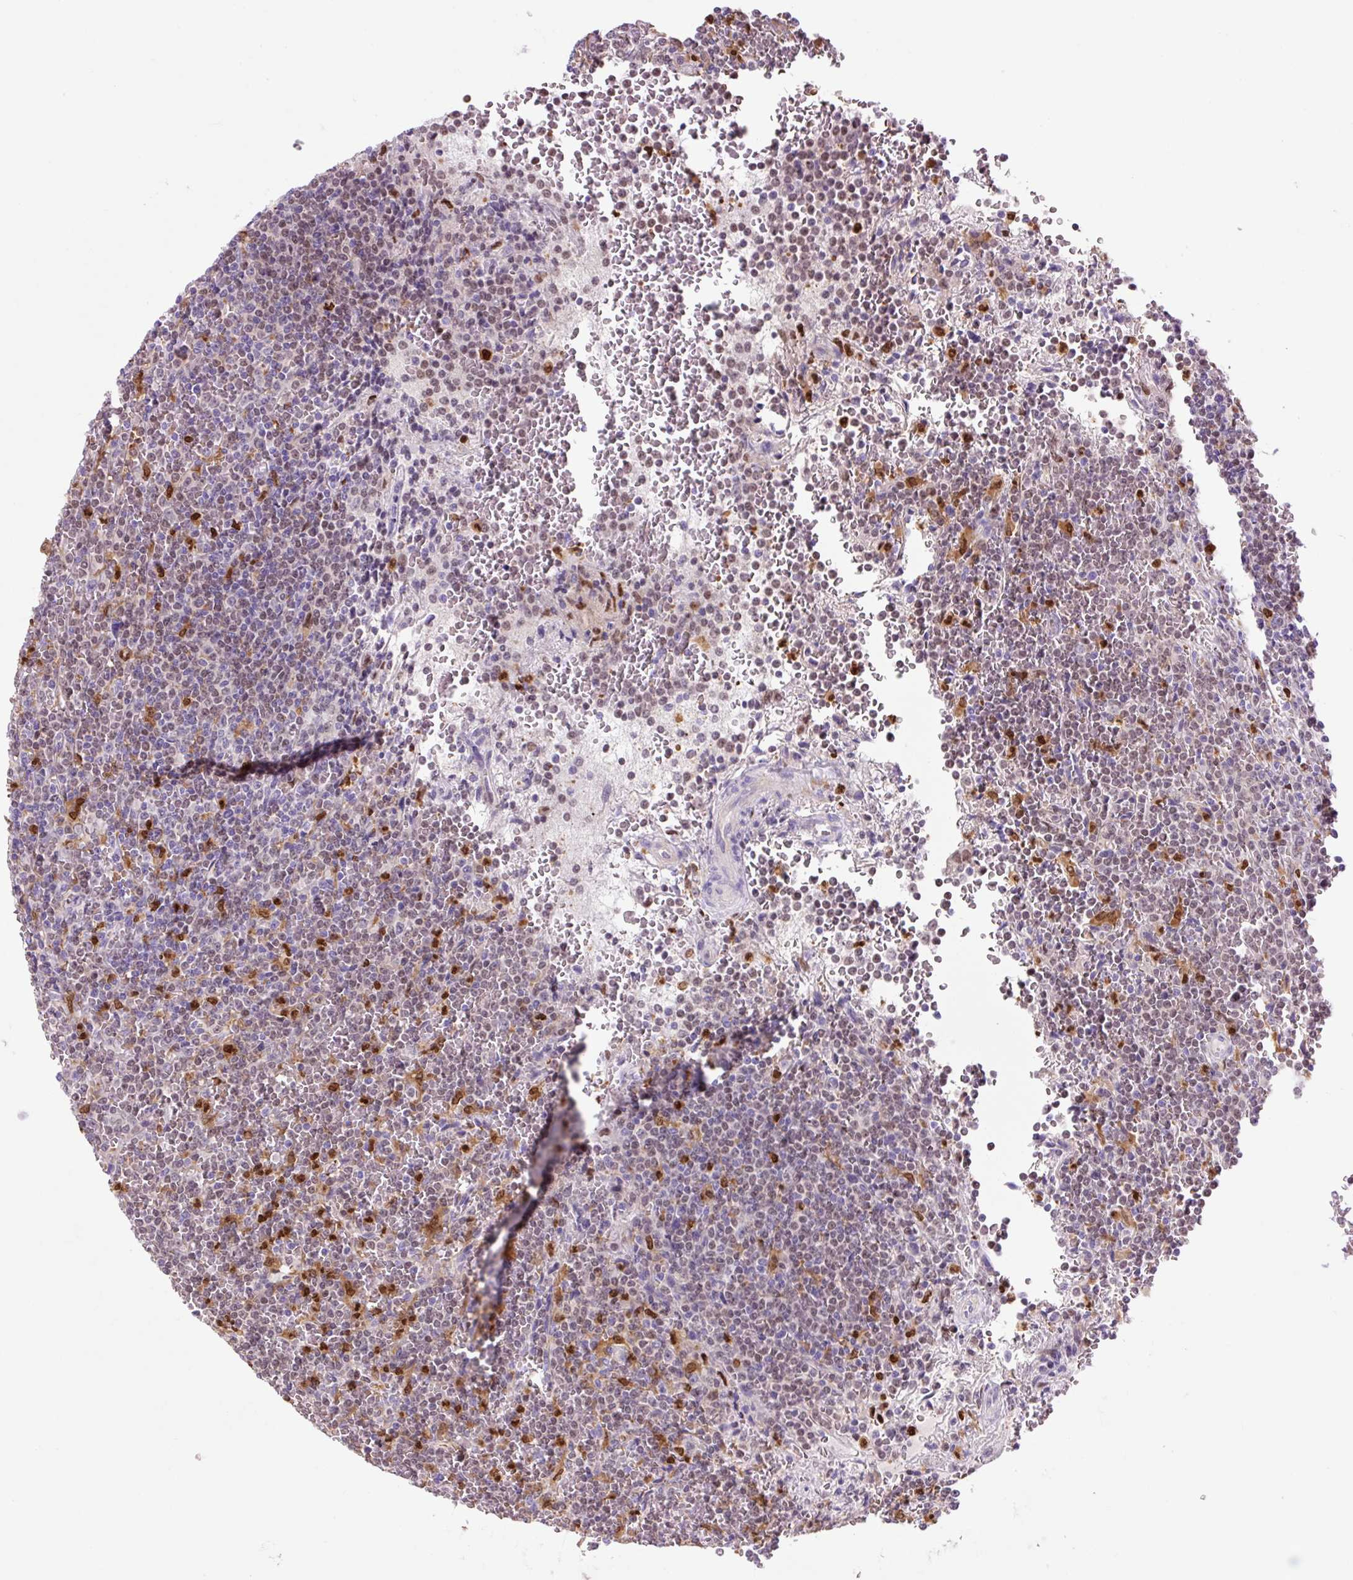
{"staining": {"intensity": "weak", "quantity": "25%-75%", "location": "nuclear"}, "tissue": "lymphoma", "cell_type": "Tumor cells", "image_type": "cancer", "snomed": [{"axis": "morphology", "description": "Malignant lymphoma, non-Hodgkin's type, Low grade"}, {"axis": "topography", "description": "Spleen"}], "caption": "A histopathology image showing weak nuclear positivity in about 25%-75% of tumor cells in low-grade malignant lymphoma, non-Hodgkin's type, as visualized by brown immunohistochemical staining.", "gene": "SPI1", "patient": {"sex": "female", "age": 19}}